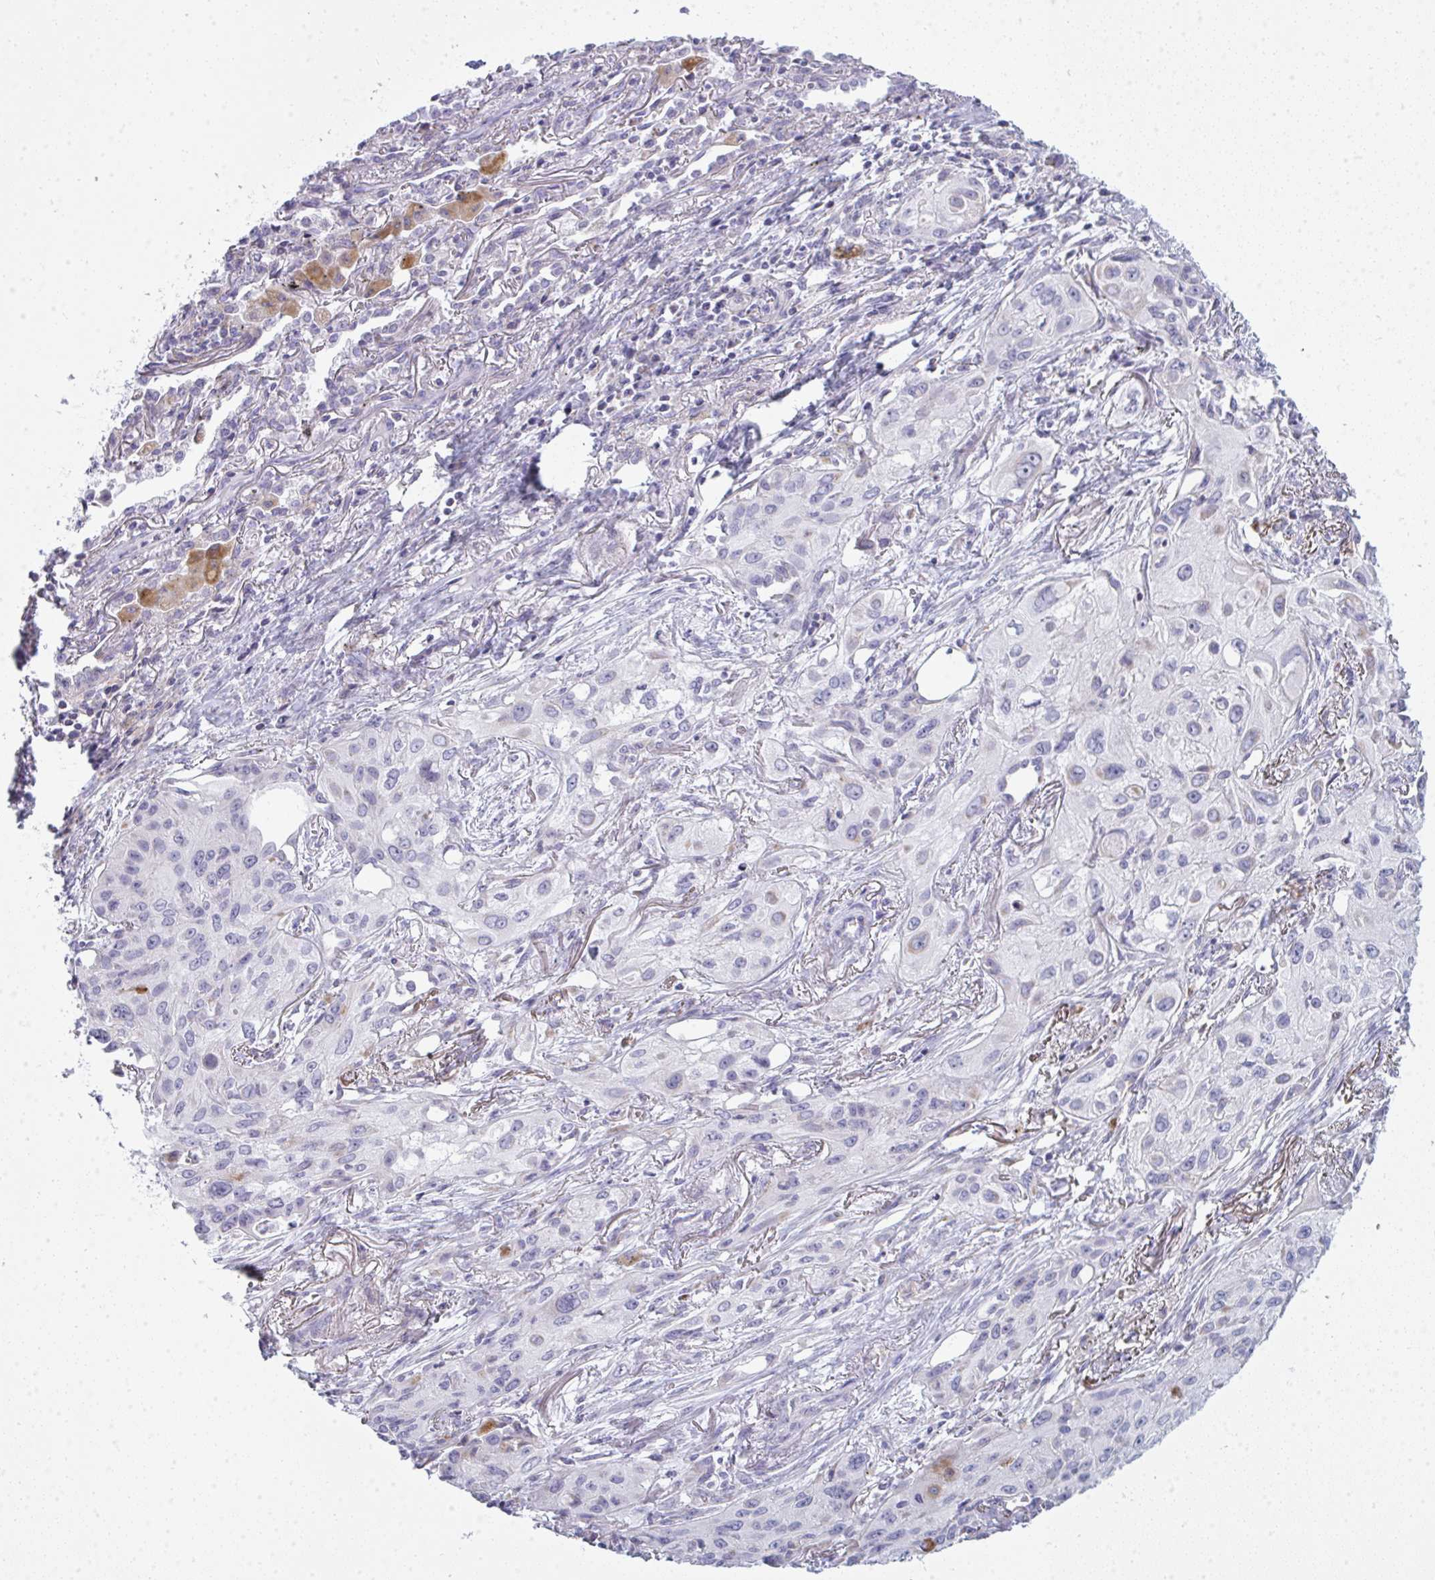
{"staining": {"intensity": "negative", "quantity": "none", "location": "none"}, "tissue": "lung cancer", "cell_type": "Tumor cells", "image_type": "cancer", "snomed": [{"axis": "morphology", "description": "Squamous cell carcinoma, NOS"}, {"axis": "topography", "description": "Lung"}], "caption": "Human lung squamous cell carcinoma stained for a protein using immunohistochemistry reveals no staining in tumor cells.", "gene": "ATG9A", "patient": {"sex": "male", "age": 71}}